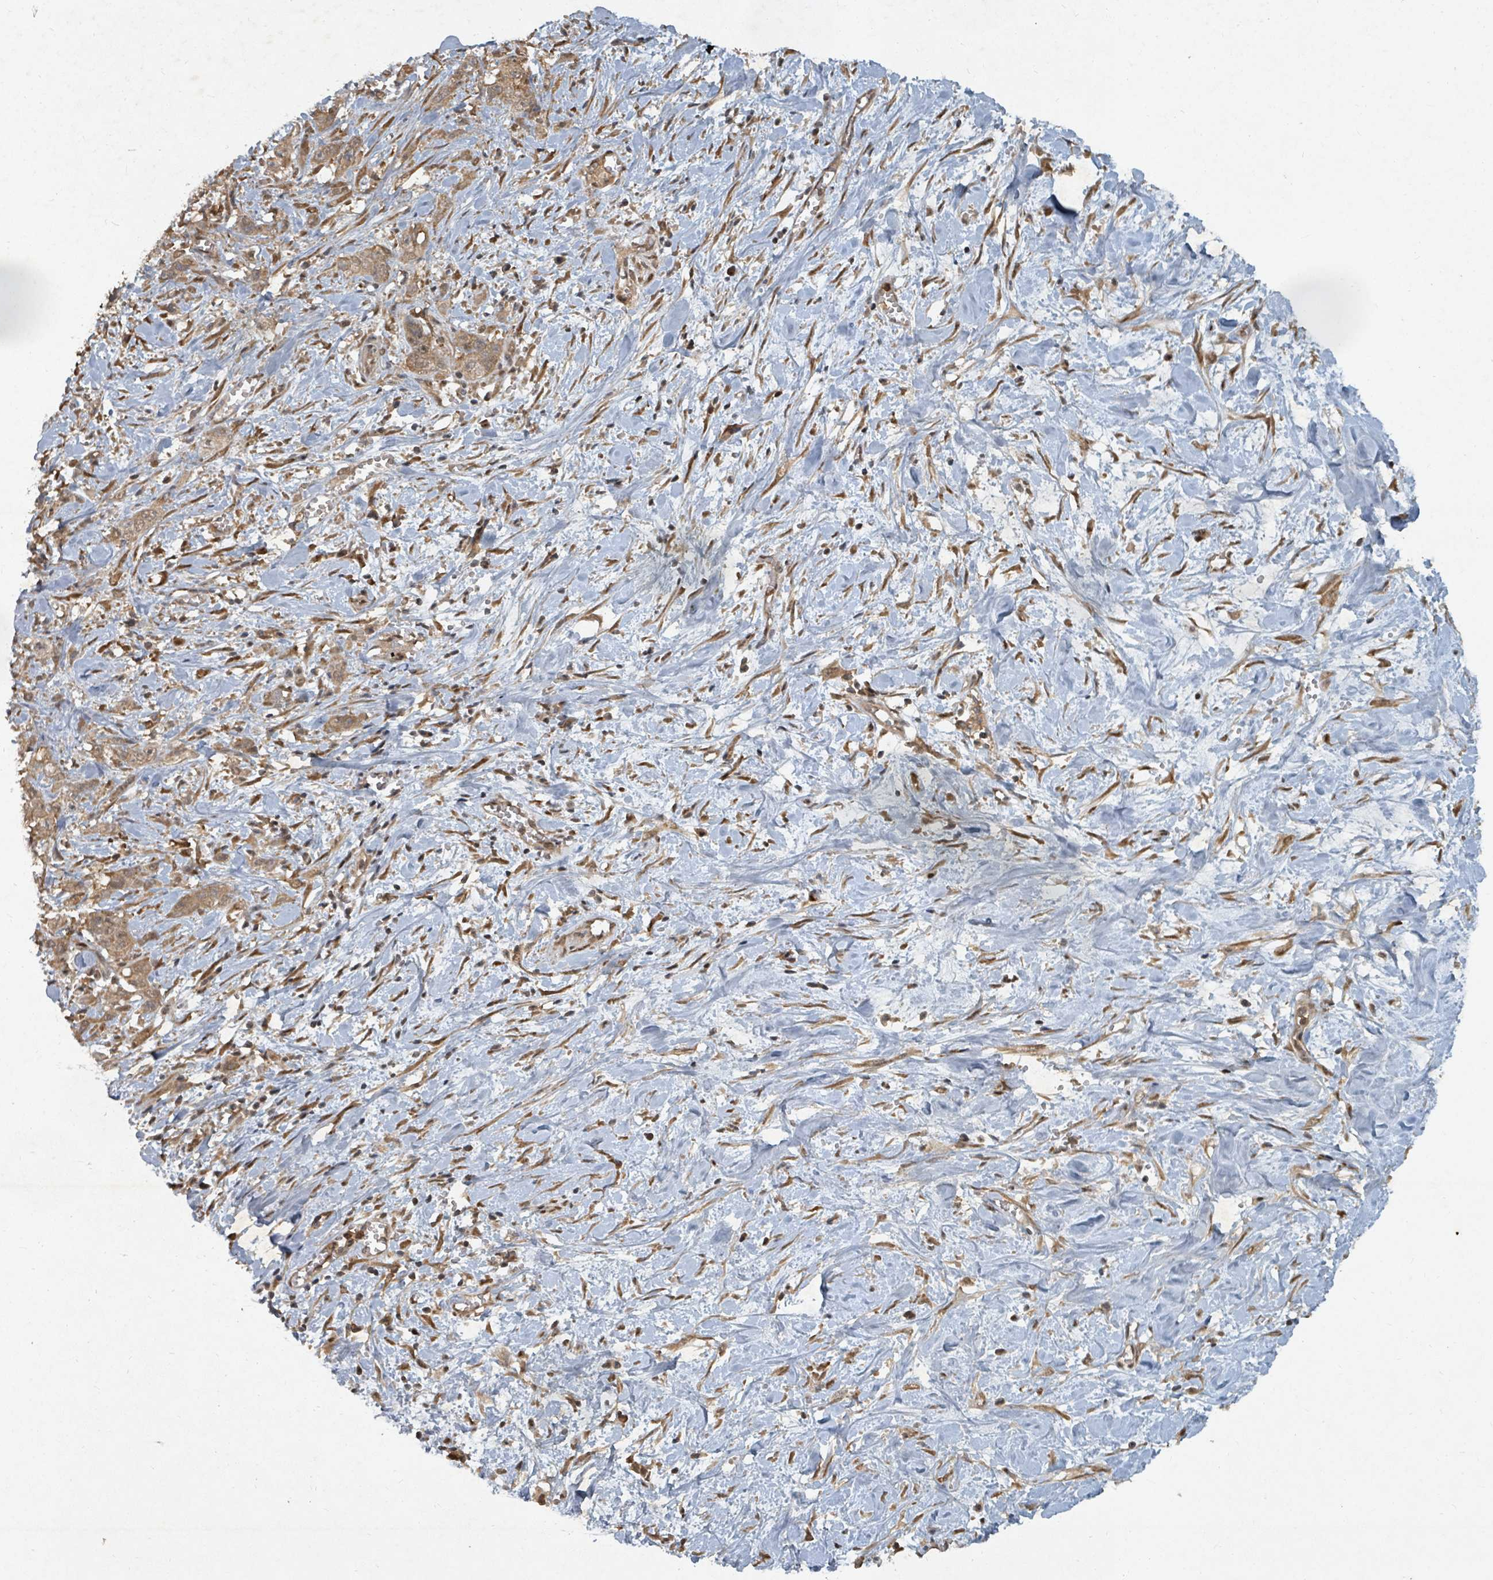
{"staining": {"intensity": "moderate", "quantity": ">75%", "location": "cytoplasmic/membranous"}, "tissue": "stomach cancer", "cell_type": "Tumor cells", "image_type": "cancer", "snomed": [{"axis": "morphology", "description": "Adenocarcinoma, NOS"}, {"axis": "topography", "description": "Stomach, upper"}], "caption": "Immunohistochemical staining of human stomach cancer exhibits medium levels of moderate cytoplasmic/membranous positivity in about >75% of tumor cells.", "gene": "KDM4E", "patient": {"sex": "male", "age": 62}}